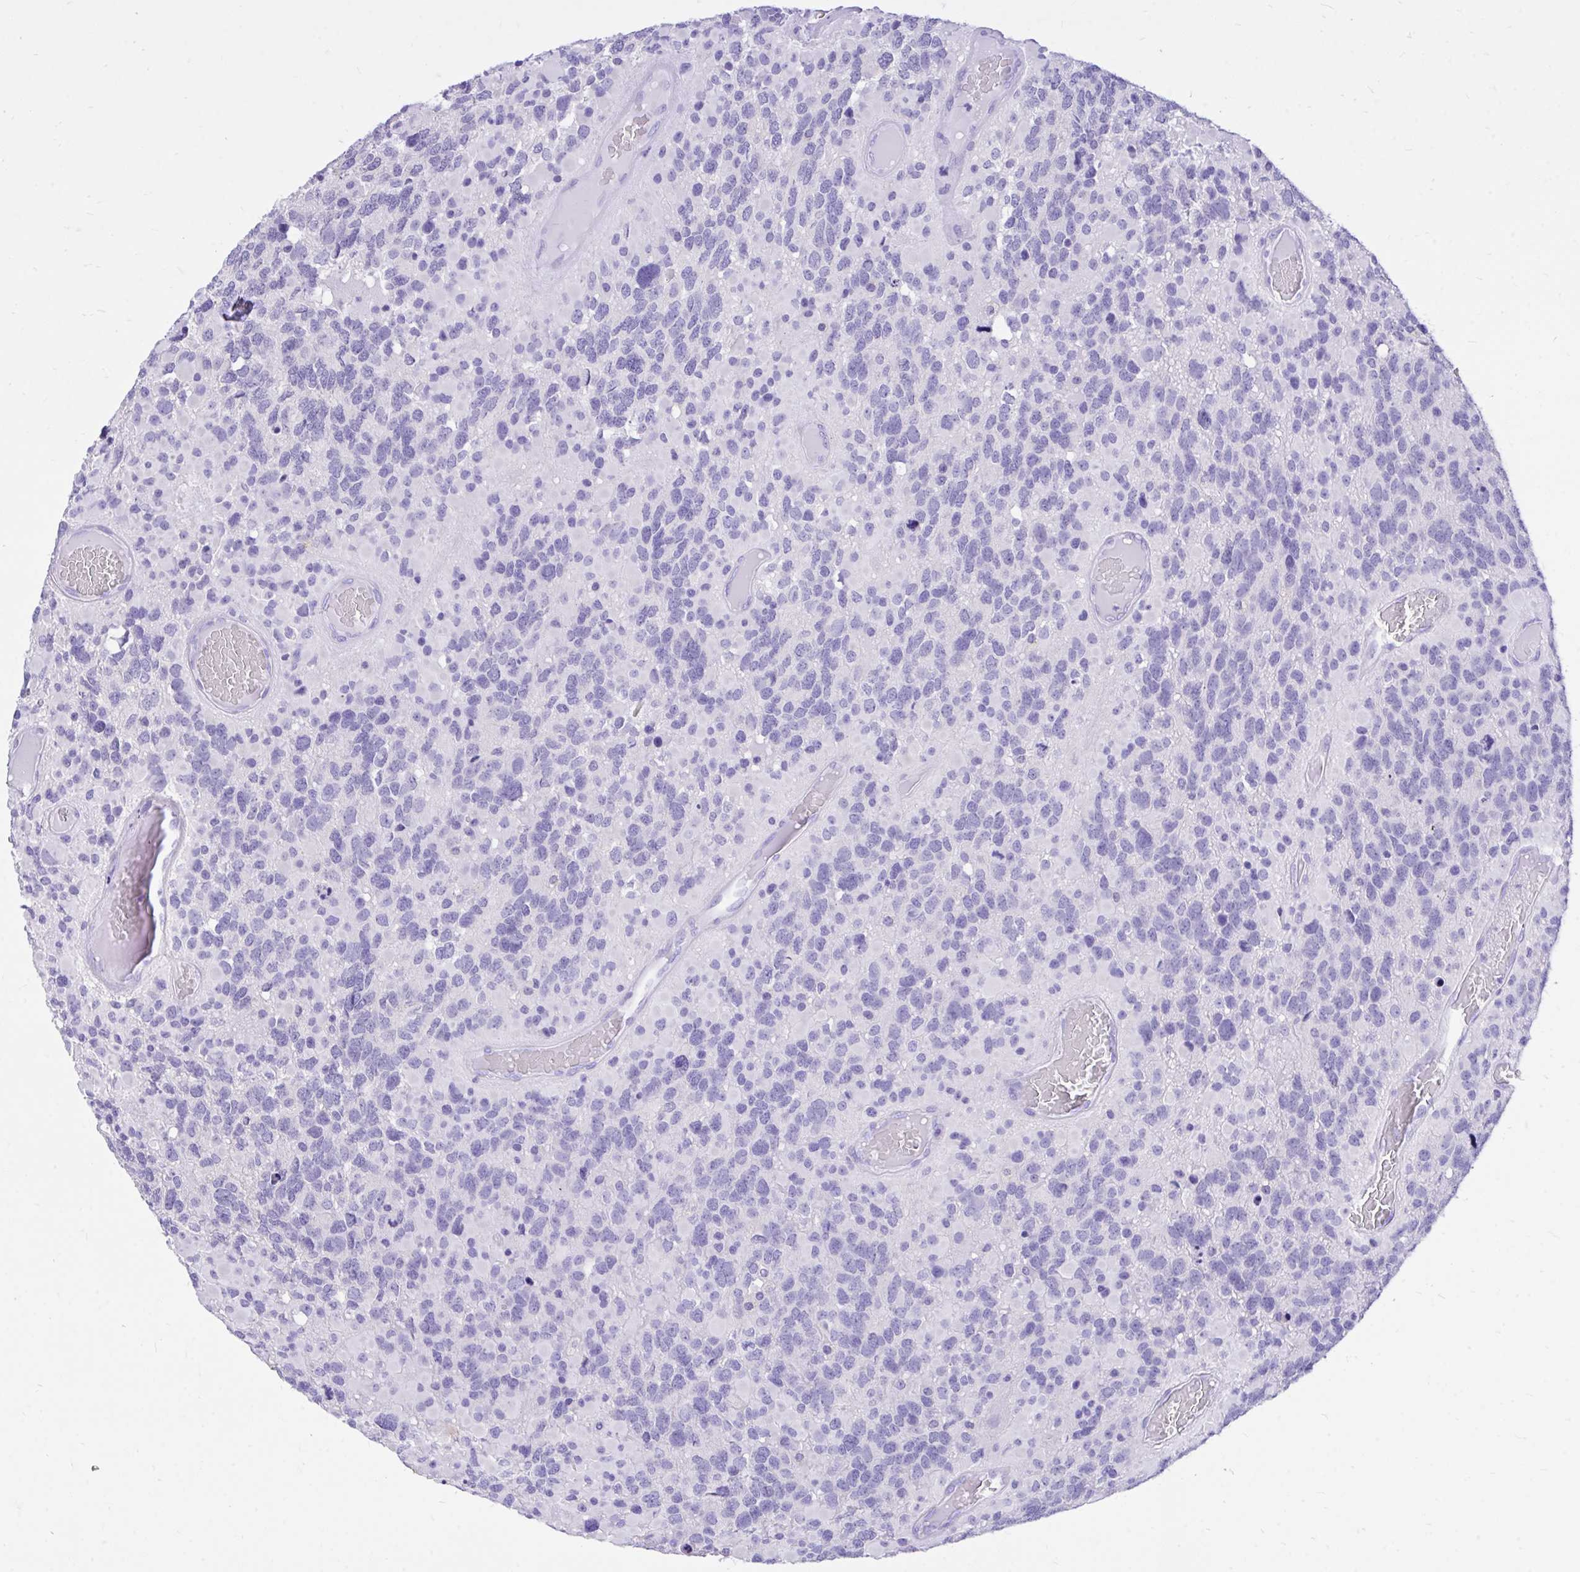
{"staining": {"intensity": "negative", "quantity": "none", "location": "none"}, "tissue": "glioma", "cell_type": "Tumor cells", "image_type": "cancer", "snomed": [{"axis": "morphology", "description": "Glioma, malignant, High grade"}, {"axis": "topography", "description": "Brain"}], "caption": "IHC of malignant glioma (high-grade) displays no expression in tumor cells.", "gene": "MON1A", "patient": {"sex": "female", "age": 40}}